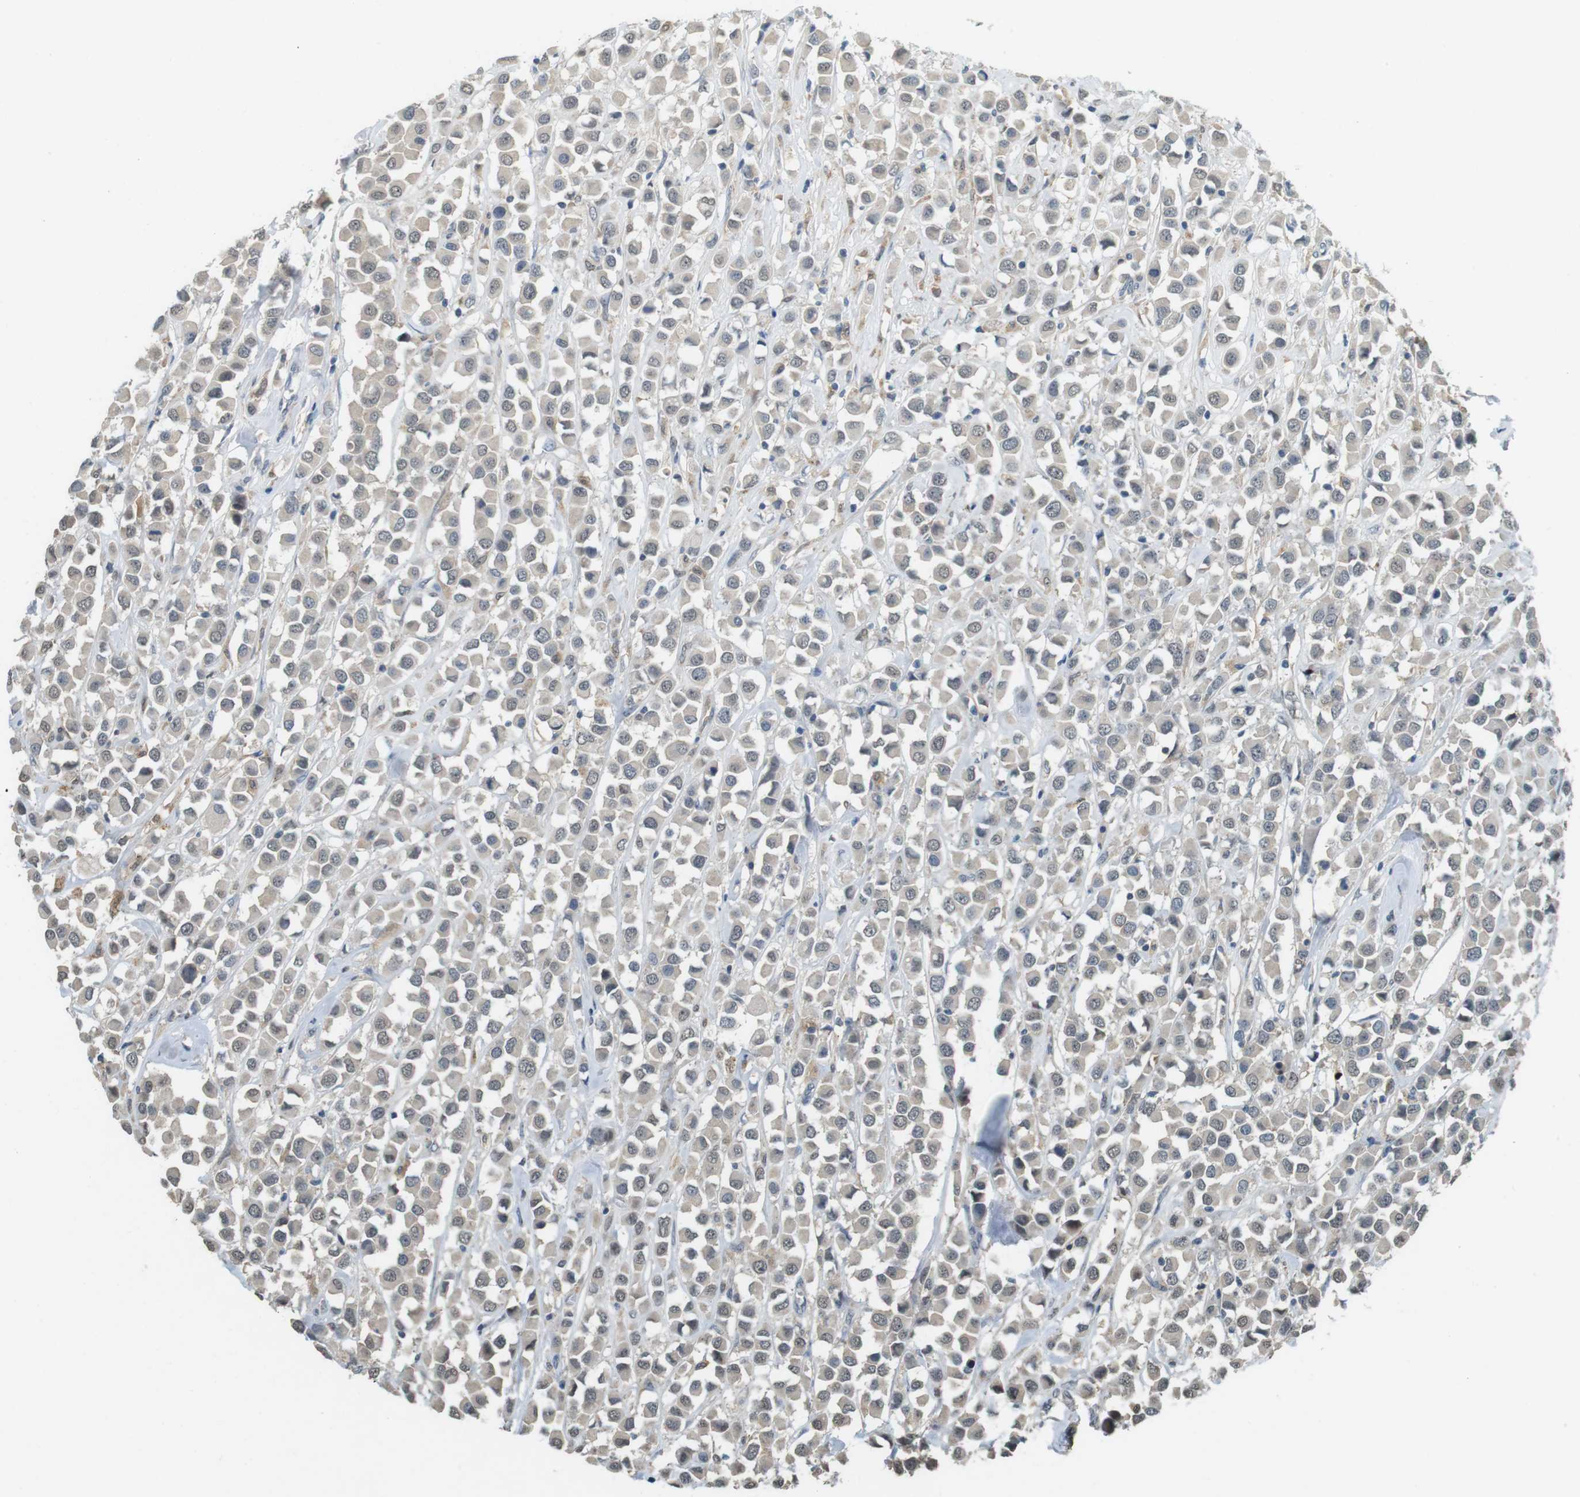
{"staining": {"intensity": "negative", "quantity": "none", "location": "none"}, "tissue": "breast cancer", "cell_type": "Tumor cells", "image_type": "cancer", "snomed": [{"axis": "morphology", "description": "Duct carcinoma"}, {"axis": "topography", "description": "Breast"}], "caption": "A photomicrograph of human invasive ductal carcinoma (breast) is negative for staining in tumor cells.", "gene": "CDK14", "patient": {"sex": "female", "age": 61}}